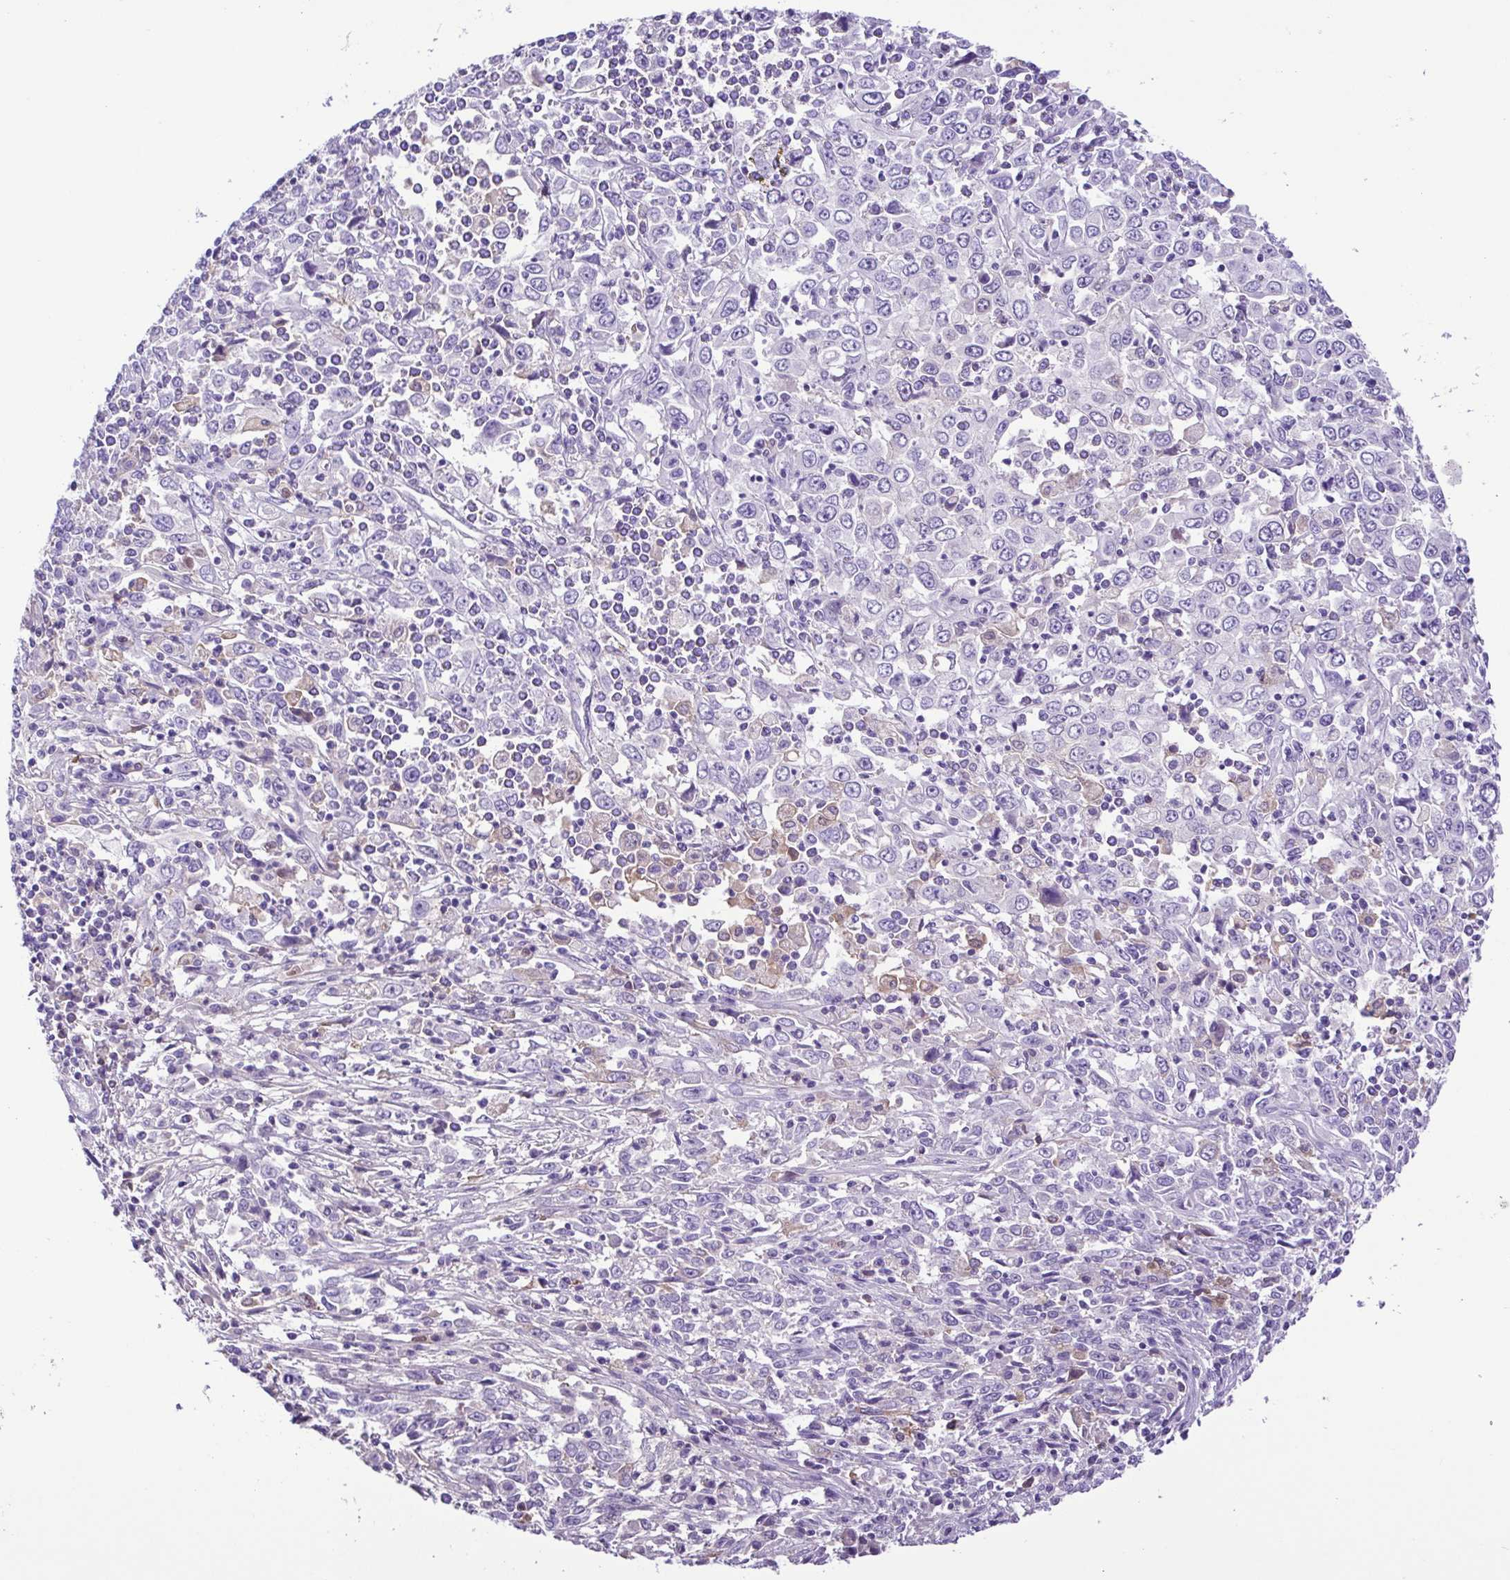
{"staining": {"intensity": "negative", "quantity": "none", "location": "none"}, "tissue": "cervical cancer", "cell_type": "Tumor cells", "image_type": "cancer", "snomed": [{"axis": "morphology", "description": "Adenocarcinoma, NOS"}, {"axis": "topography", "description": "Cervix"}], "caption": "High power microscopy micrograph of an IHC micrograph of cervical cancer, revealing no significant expression in tumor cells.", "gene": "IGFL1", "patient": {"sex": "female", "age": 40}}